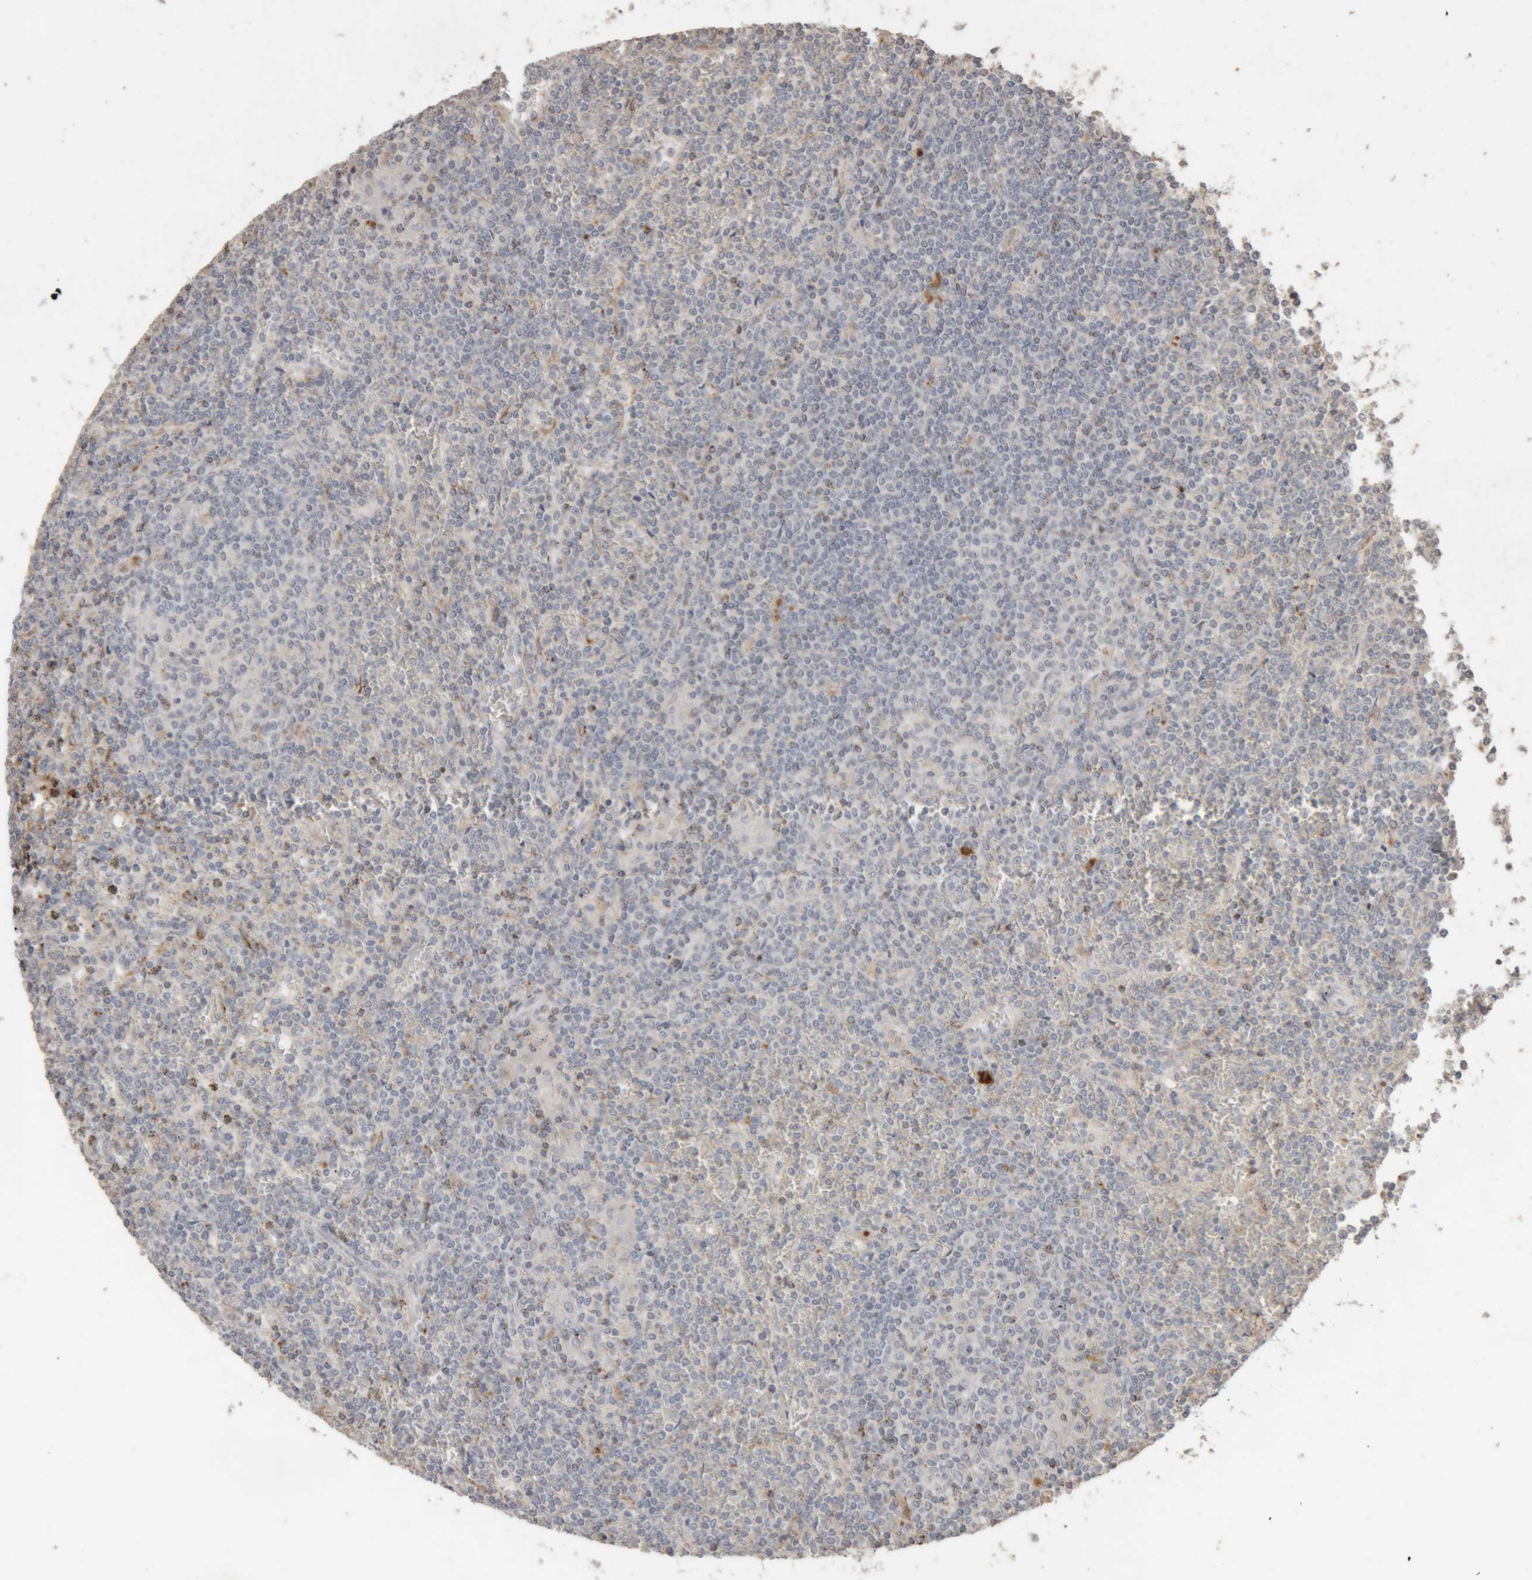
{"staining": {"intensity": "negative", "quantity": "none", "location": "none"}, "tissue": "lymphoma", "cell_type": "Tumor cells", "image_type": "cancer", "snomed": [{"axis": "morphology", "description": "Malignant lymphoma, non-Hodgkin's type, Low grade"}, {"axis": "topography", "description": "Spleen"}], "caption": "A high-resolution micrograph shows immunohistochemistry (IHC) staining of malignant lymphoma, non-Hodgkin's type (low-grade), which displays no significant expression in tumor cells.", "gene": "ARSA", "patient": {"sex": "female", "age": 19}}